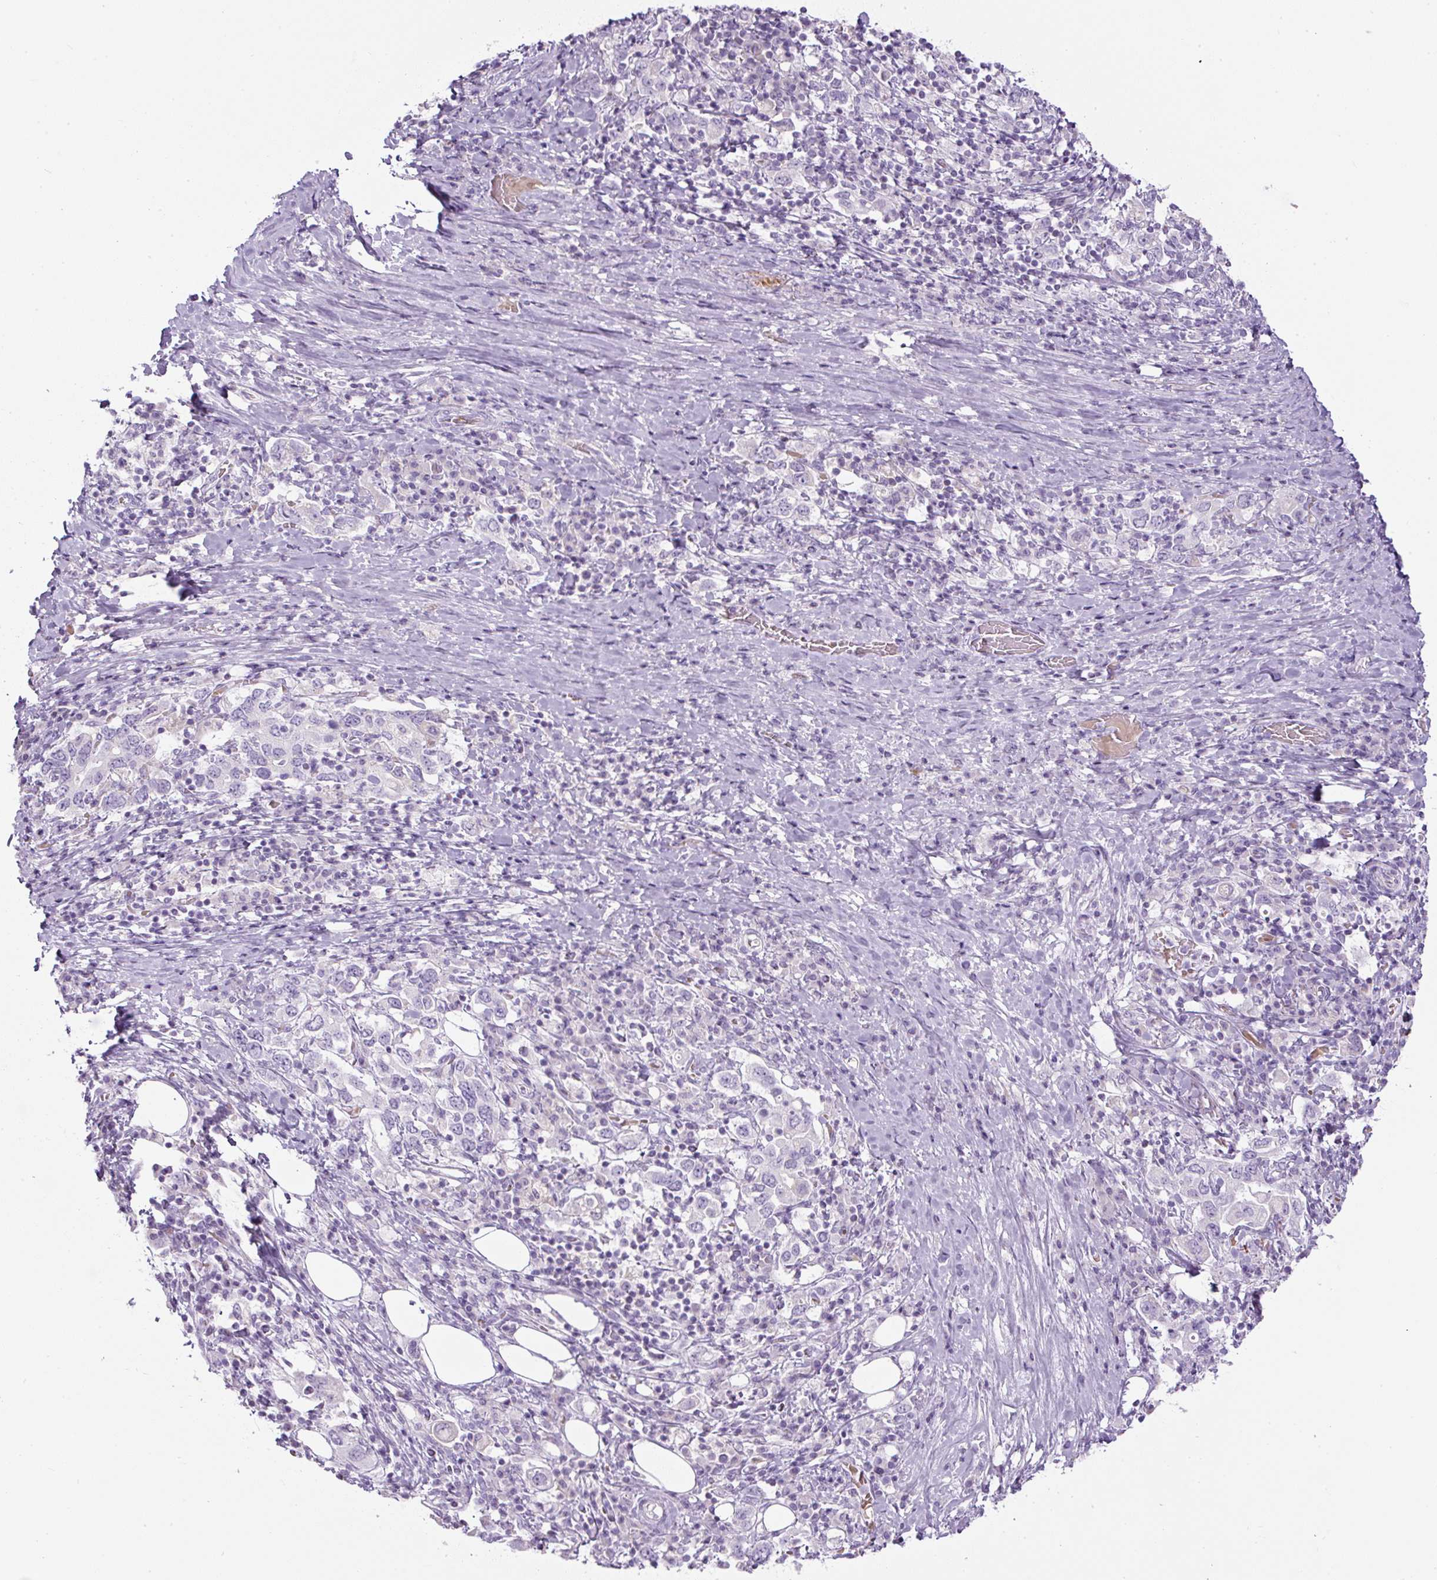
{"staining": {"intensity": "negative", "quantity": "none", "location": "none"}, "tissue": "stomach cancer", "cell_type": "Tumor cells", "image_type": "cancer", "snomed": [{"axis": "morphology", "description": "Adenocarcinoma, NOS"}, {"axis": "topography", "description": "Stomach, upper"}, {"axis": "topography", "description": "Stomach"}], "caption": "There is no significant staining in tumor cells of stomach cancer (adenocarcinoma). (DAB (3,3'-diaminobenzidine) immunohistochemistry visualized using brightfield microscopy, high magnification).", "gene": "FGFBP3", "patient": {"sex": "male", "age": 62}}